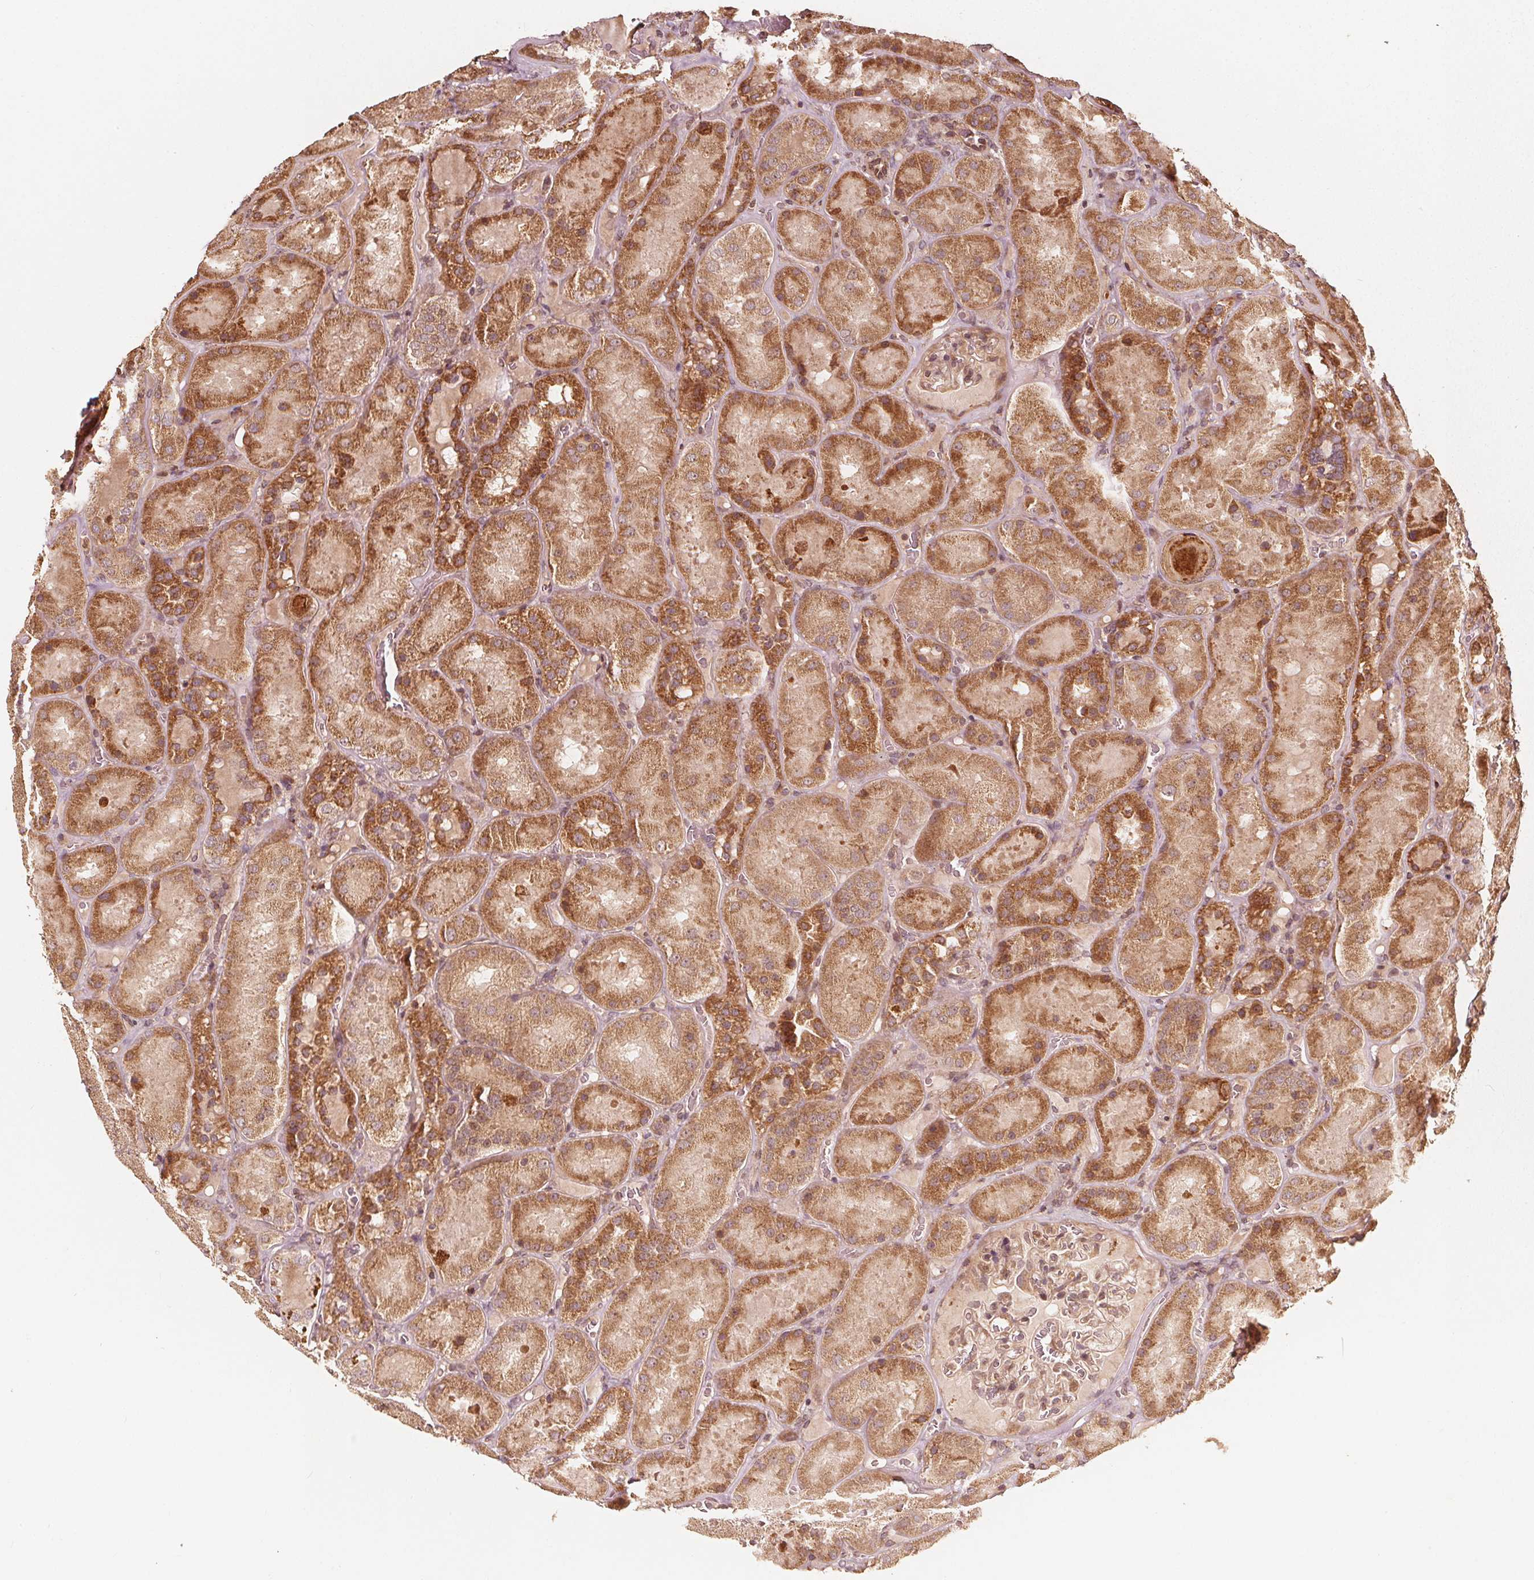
{"staining": {"intensity": "weak", "quantity": ">75%", "location": "cytoplasmic/membranous,nuclear"}, "tissue": "kidney", "cell_type": "Cells in glomeruli", "image_type": "normal", "snomed": [{"axis": "morphology", "description": "Normal tissue, NOS"}, {"axis": "topography", "description": "Kidney"}], "caption": "Weak cytoplasmic/membranous,nuclear expression for a protein is appreciated in approximately >75% of cells in glomeruli of normal kidney using immunohistochemistry (IHC).", "gene": "NPC1", "patient": {"sex": "male", "age": 73}}